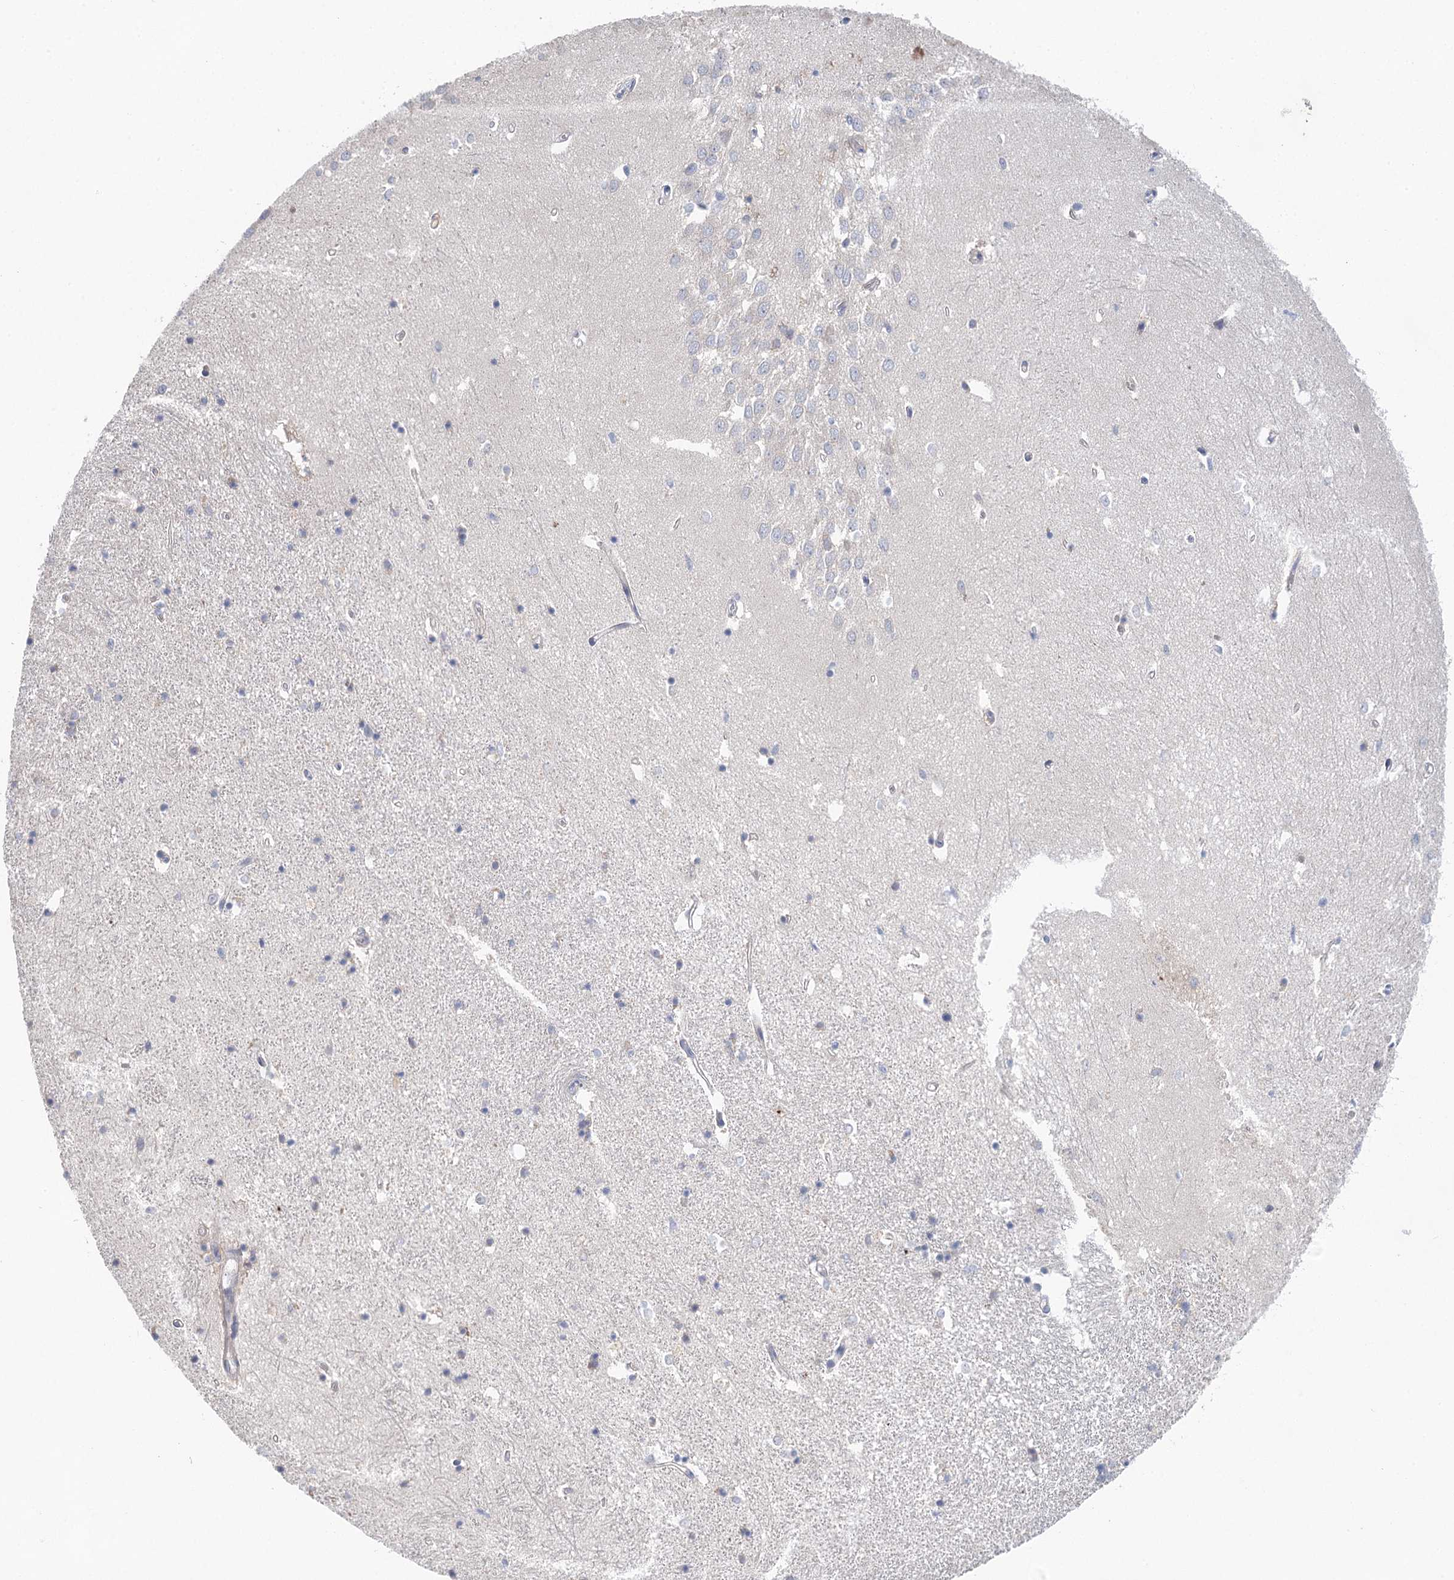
{"staining": {"intensity": "negative", "quantity": "none", "location": "none"}, "tissue": "hippocampus", "cell_type": "Glial cells", "image_type": "normal", "snomed": [{"axis": "morphology", "description": "Normal tissue, NOS"}, {"axis": "topography", "description": "Hippocampus"}], "caption": "Human hippocampus stained for a protein using immunohistochemistry exhibits no staining in glial cells.", "gene": "BLTP1", "patient": {"sex": "female", "age": 64}}